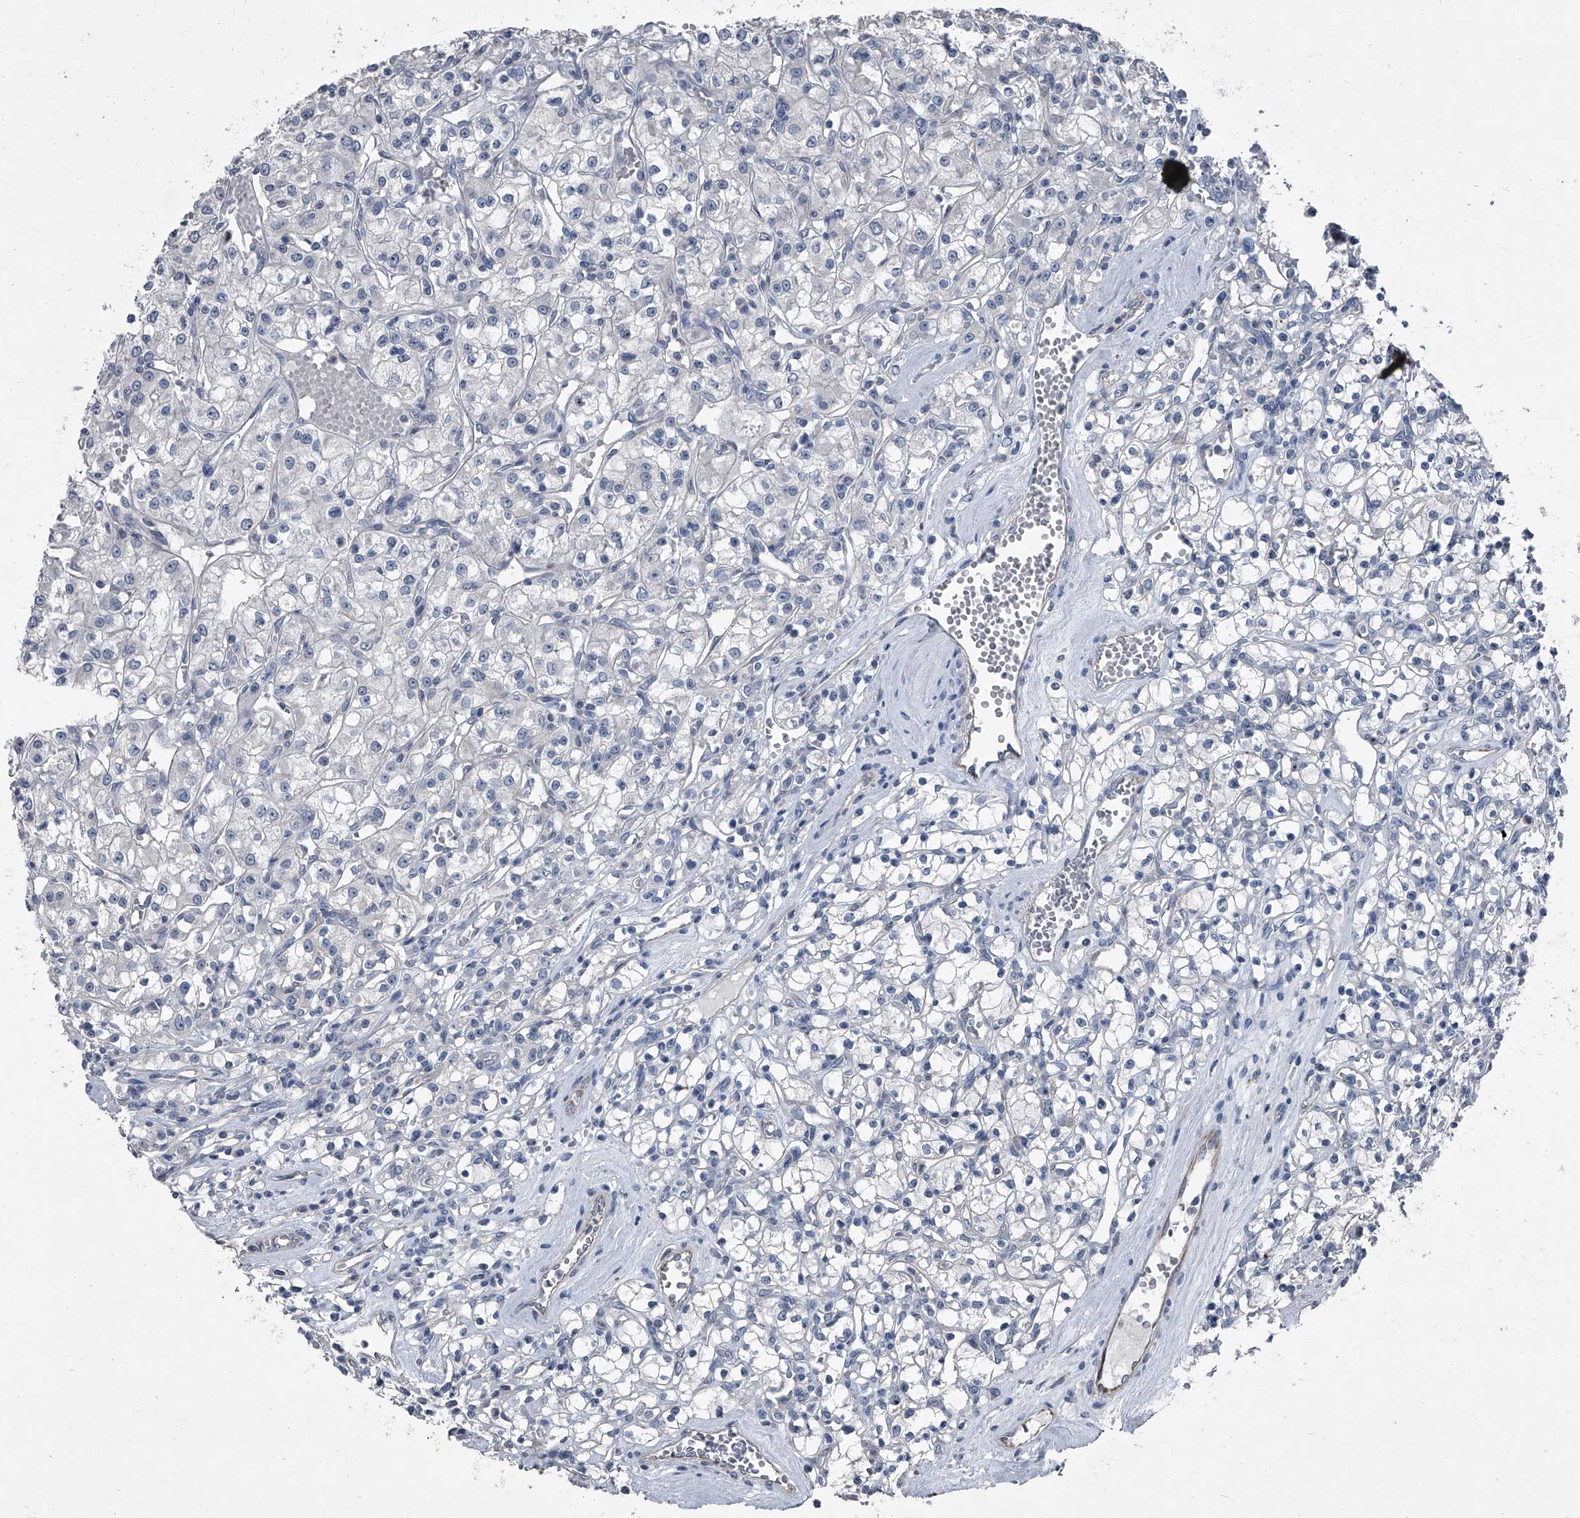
{"staining": {"intensity": "negative", "quantity": "none", "location": "none"}, "tissue": "renal cancer", "cell_type": "Tumor cells", "image_type": "cancer", "snomed": [{"axis": "morphology", "description": "Adenocarcinoma, NOS"}, {"axis": "topography", "description": "Kidney"}], "caption": "A photomicrograph of human renal cancer is negative for staining in tumor cells.", "gene": "HEPHL1", "patient": {"sex": "female", "age": 59}}